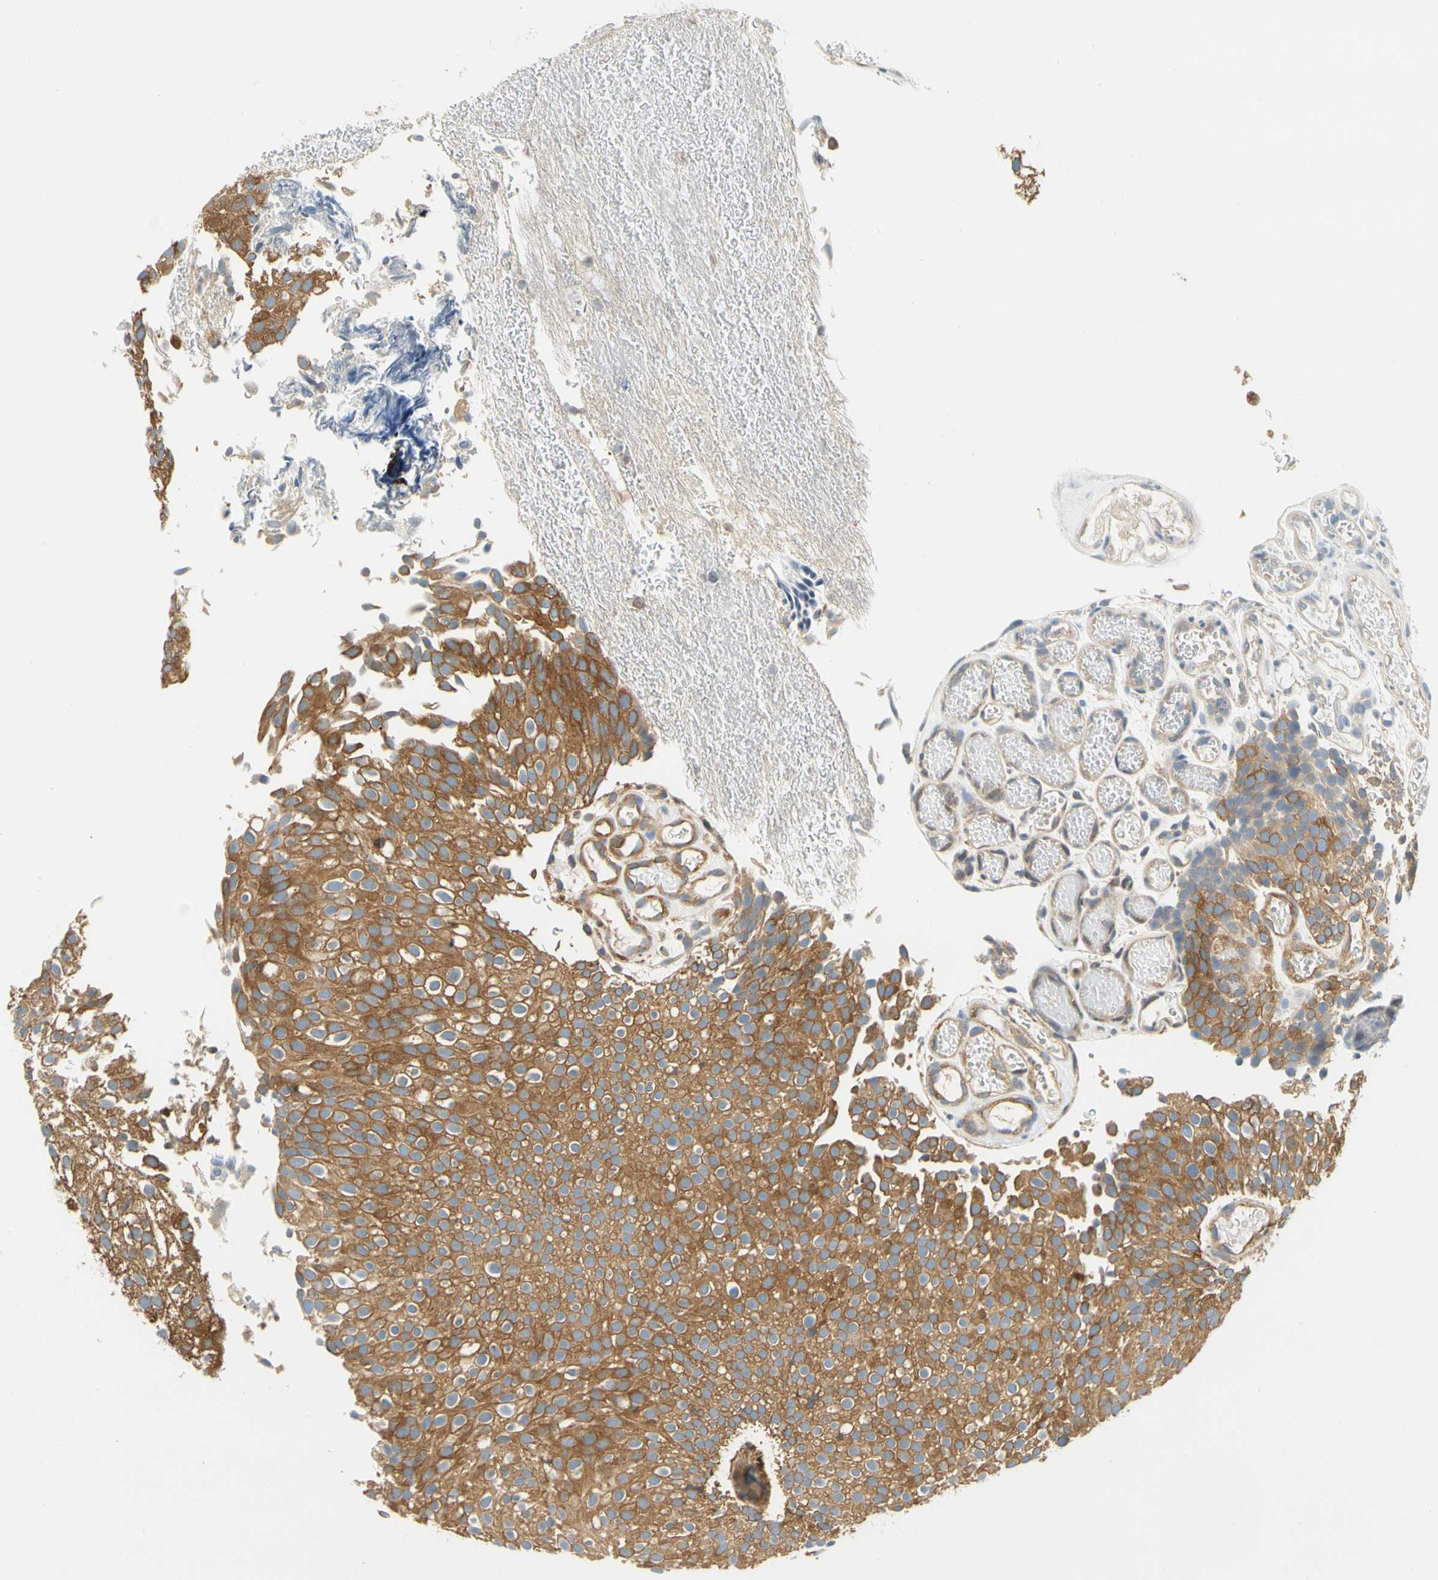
{"staining": {"intensity": "strong", "quantity": ">75%", "location": "cytoplasmic/membranous"}, "tissue": "urothelial cancer", "cell_type": "Tumor cells", "image_type": "cancer", "snomed": [{"axis": "morphology", "description": "Urothelial carcinoma, Low grade"}, {"axis": "topography", "description": "Urinary bladder"}], "caption": "Low-grade urothelial carcinoma stained with a brown dye reveals strong cytoplasmic/membranous positive staining in approximately >75% of tumor cells.", "gene": "LRRC47", "patient": {"sex": "male", "age": 78}}